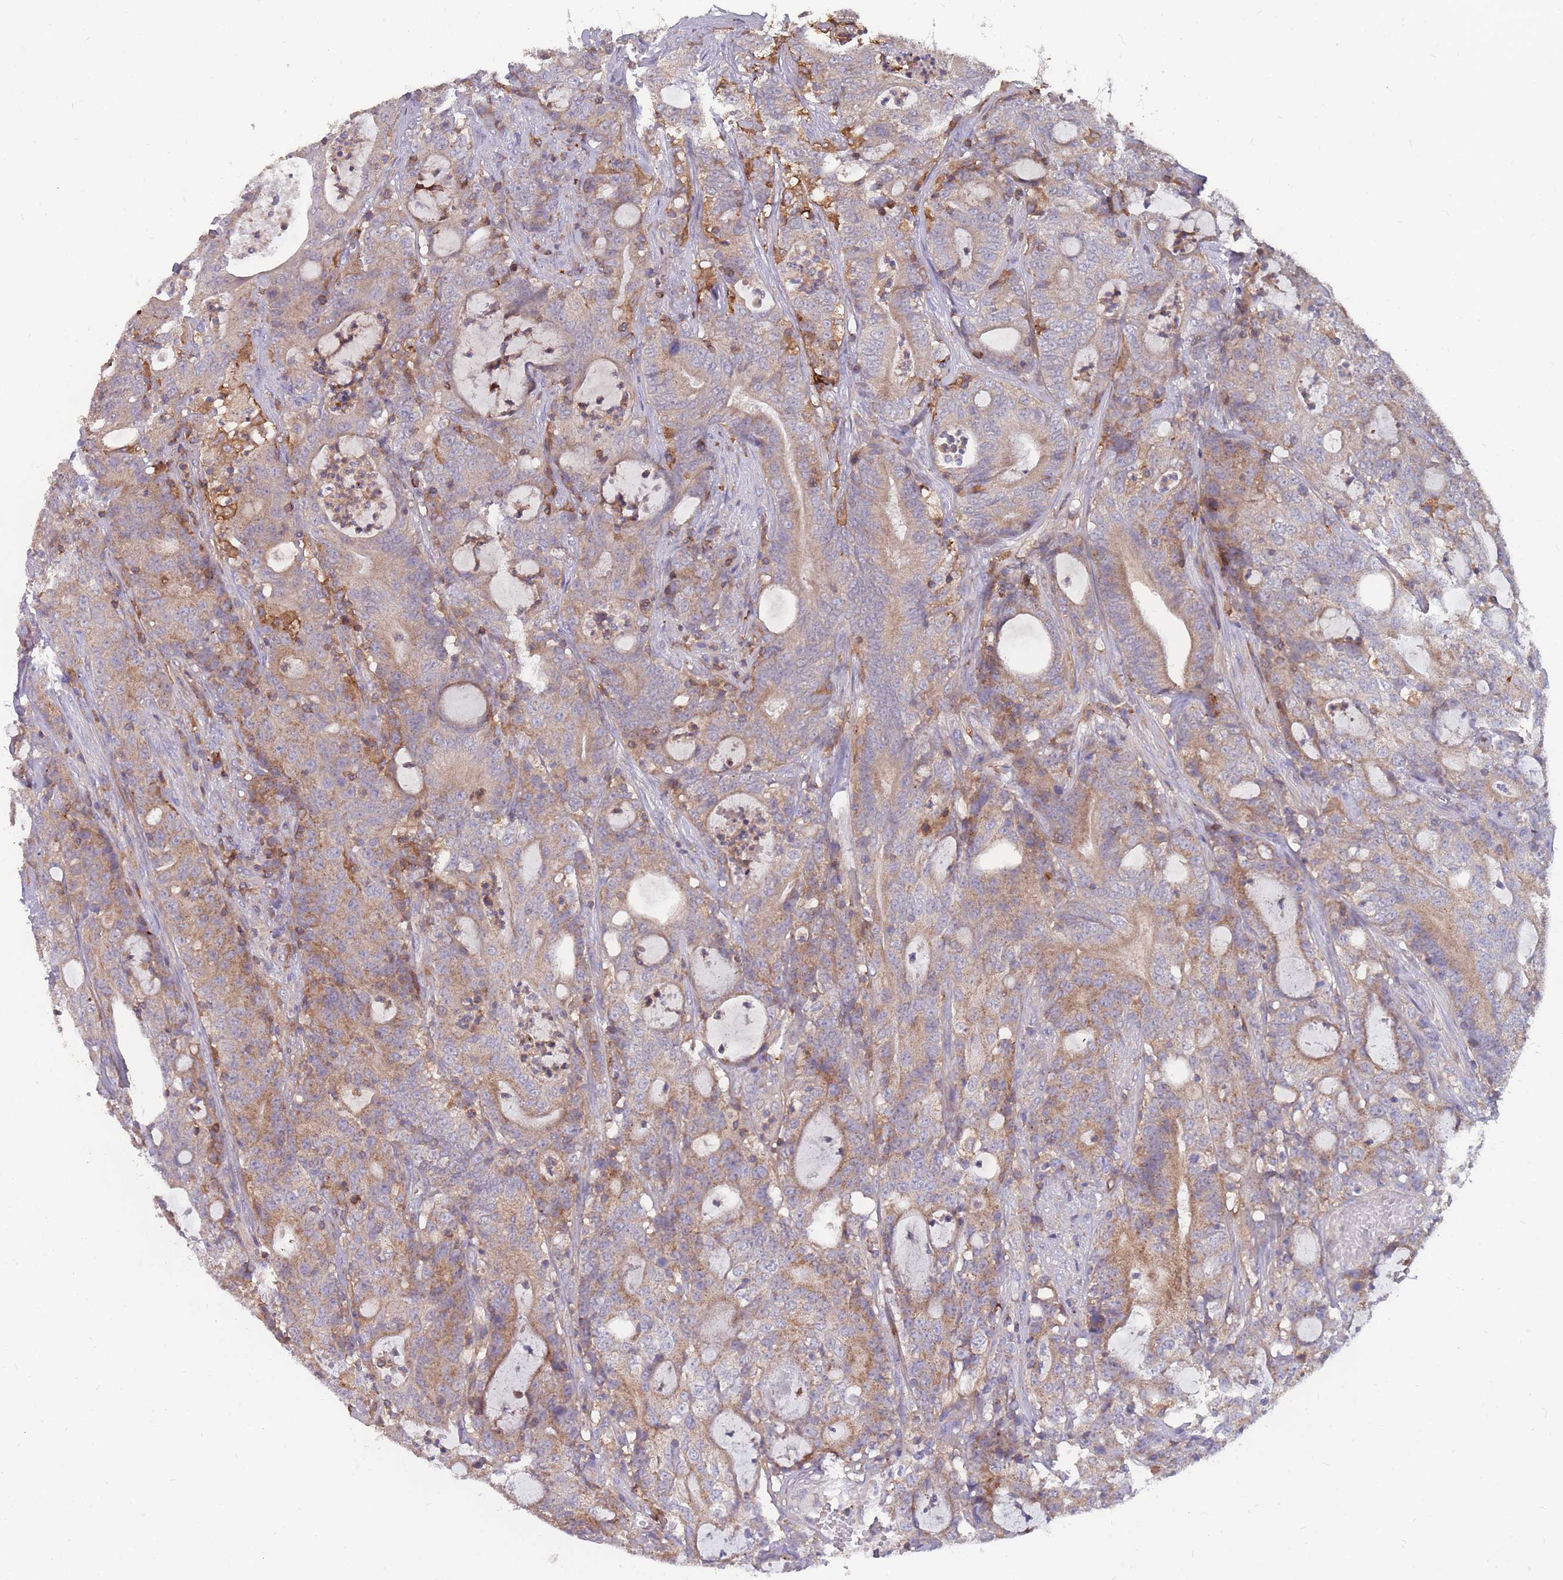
{"staining": {"intensity": "weak", "quantity": "25%-75%", "location": "cytoplasmic/membranous"}, "tissue": "colorectal cancer", "cell_type": "Tumor cells", "image_type": "cancer", "snomed": [{"axis": "morphology", "description": "Adenocarcinoma, NOS"}, {"axis": "topography", "description": "Colon"}], "caption": "Brown immunohistochemical staining in human colorectal adenocarcinoma exhibits weak cytoplasmic/membranous staining in approximately 25%-75% of tumor cells. The protein is stained brown, and the nuclei are stained in blue (DAB (3,3'-diaminobenzidine) IHC with brightfield microscopy, high magnification).", "gene": "CD33", "patient": {"sex": "male", "age": 83}}